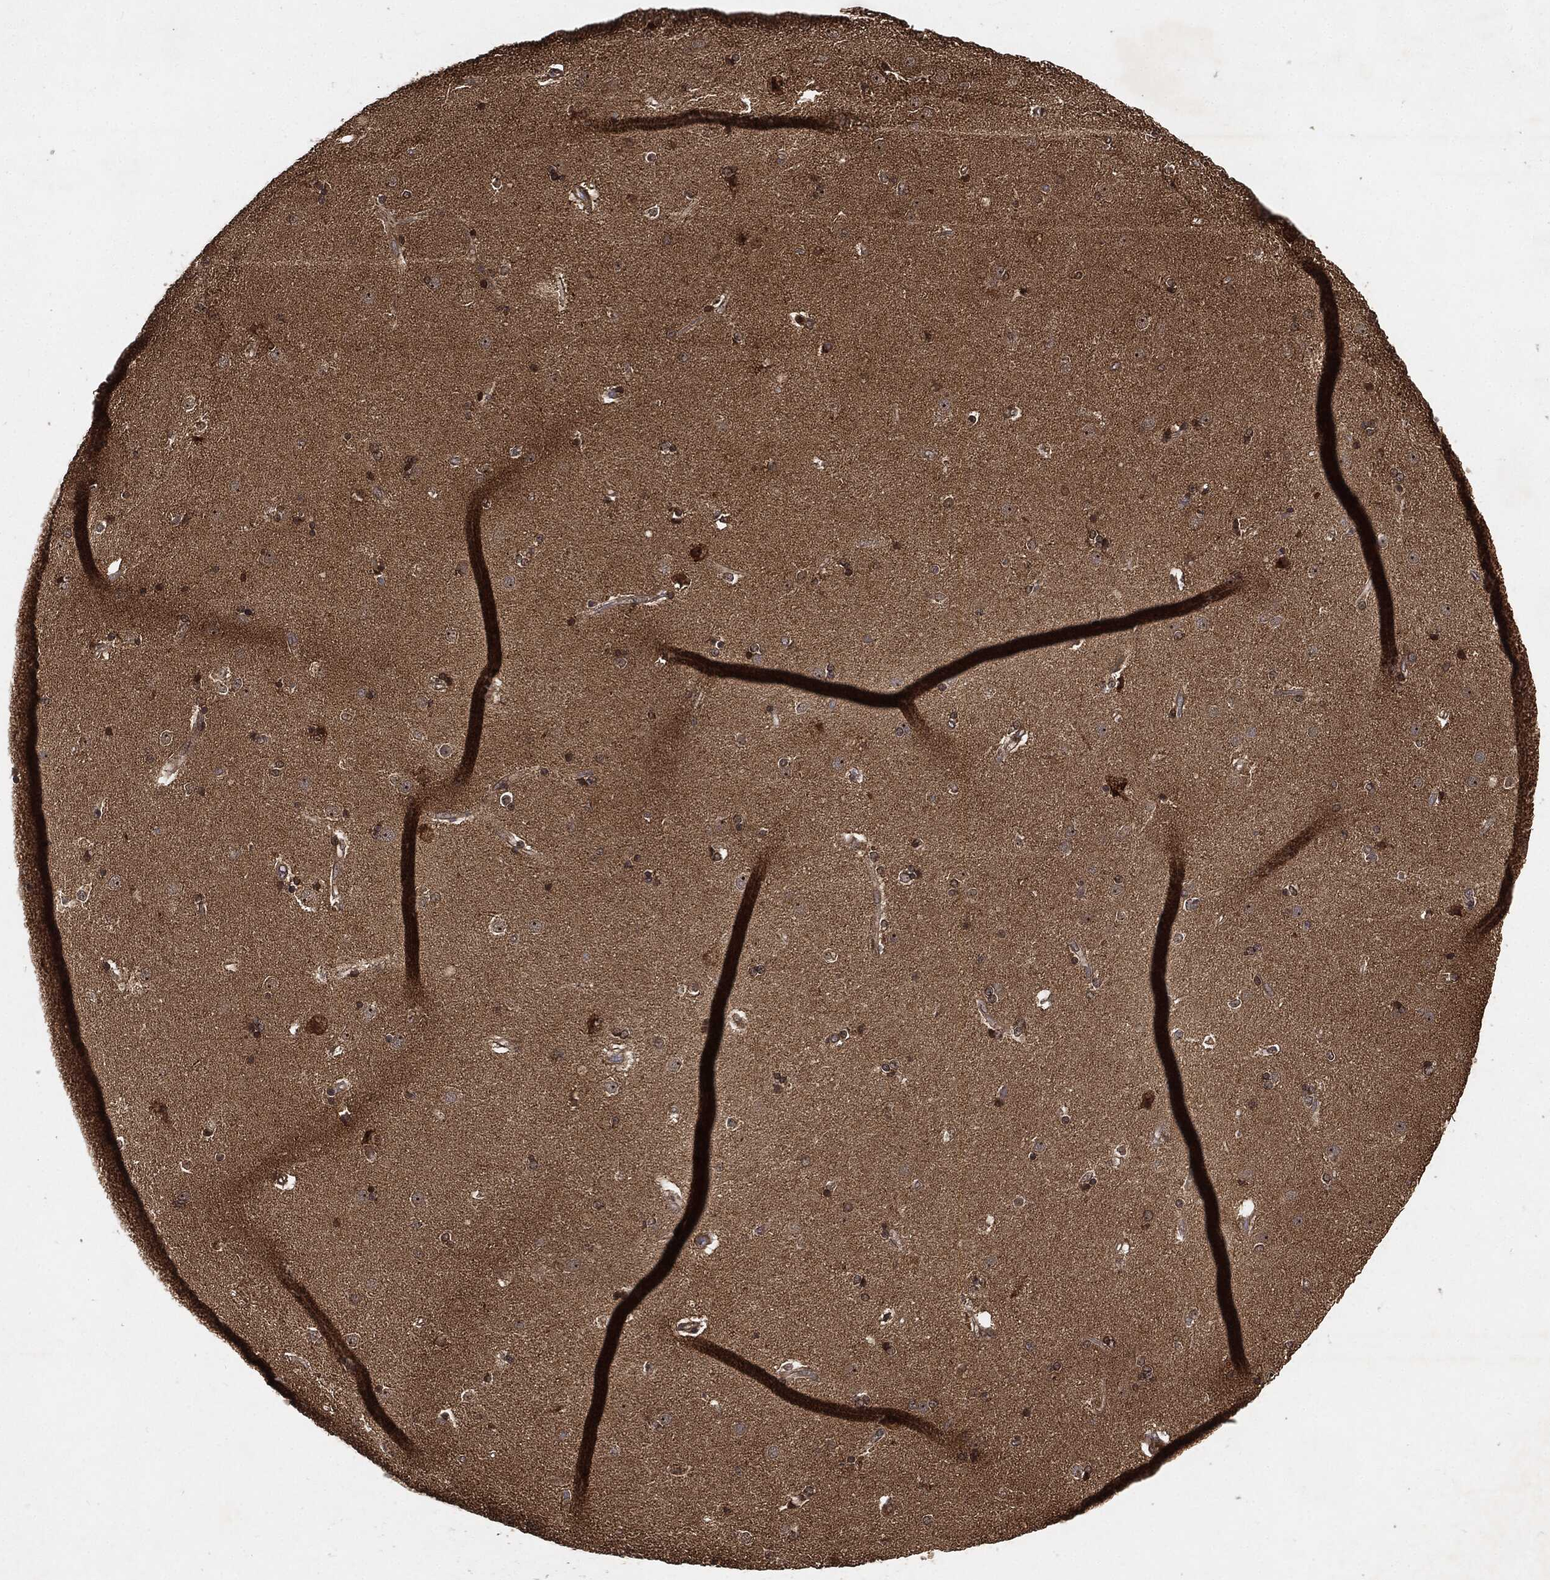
{"staining": {"intensity": "moderate", "quantity": "<25%", "location": "nuclear"}, "tissue": "caudate", "cell_type": "Glial cells", "image_type": "normal", "snomed": [{"axis": "morphology", "description": "Normal tissue, NOS"}, {"axis": "topography", "description": "Lateral ventricle wall"}], "caption": "Human caudate stained with a brown dye exhibits moderate nuclear positive staining in approximately <25% of glial cells.", "gene": "ZNF226", "patient": {"sex": "female", "age": 71}}